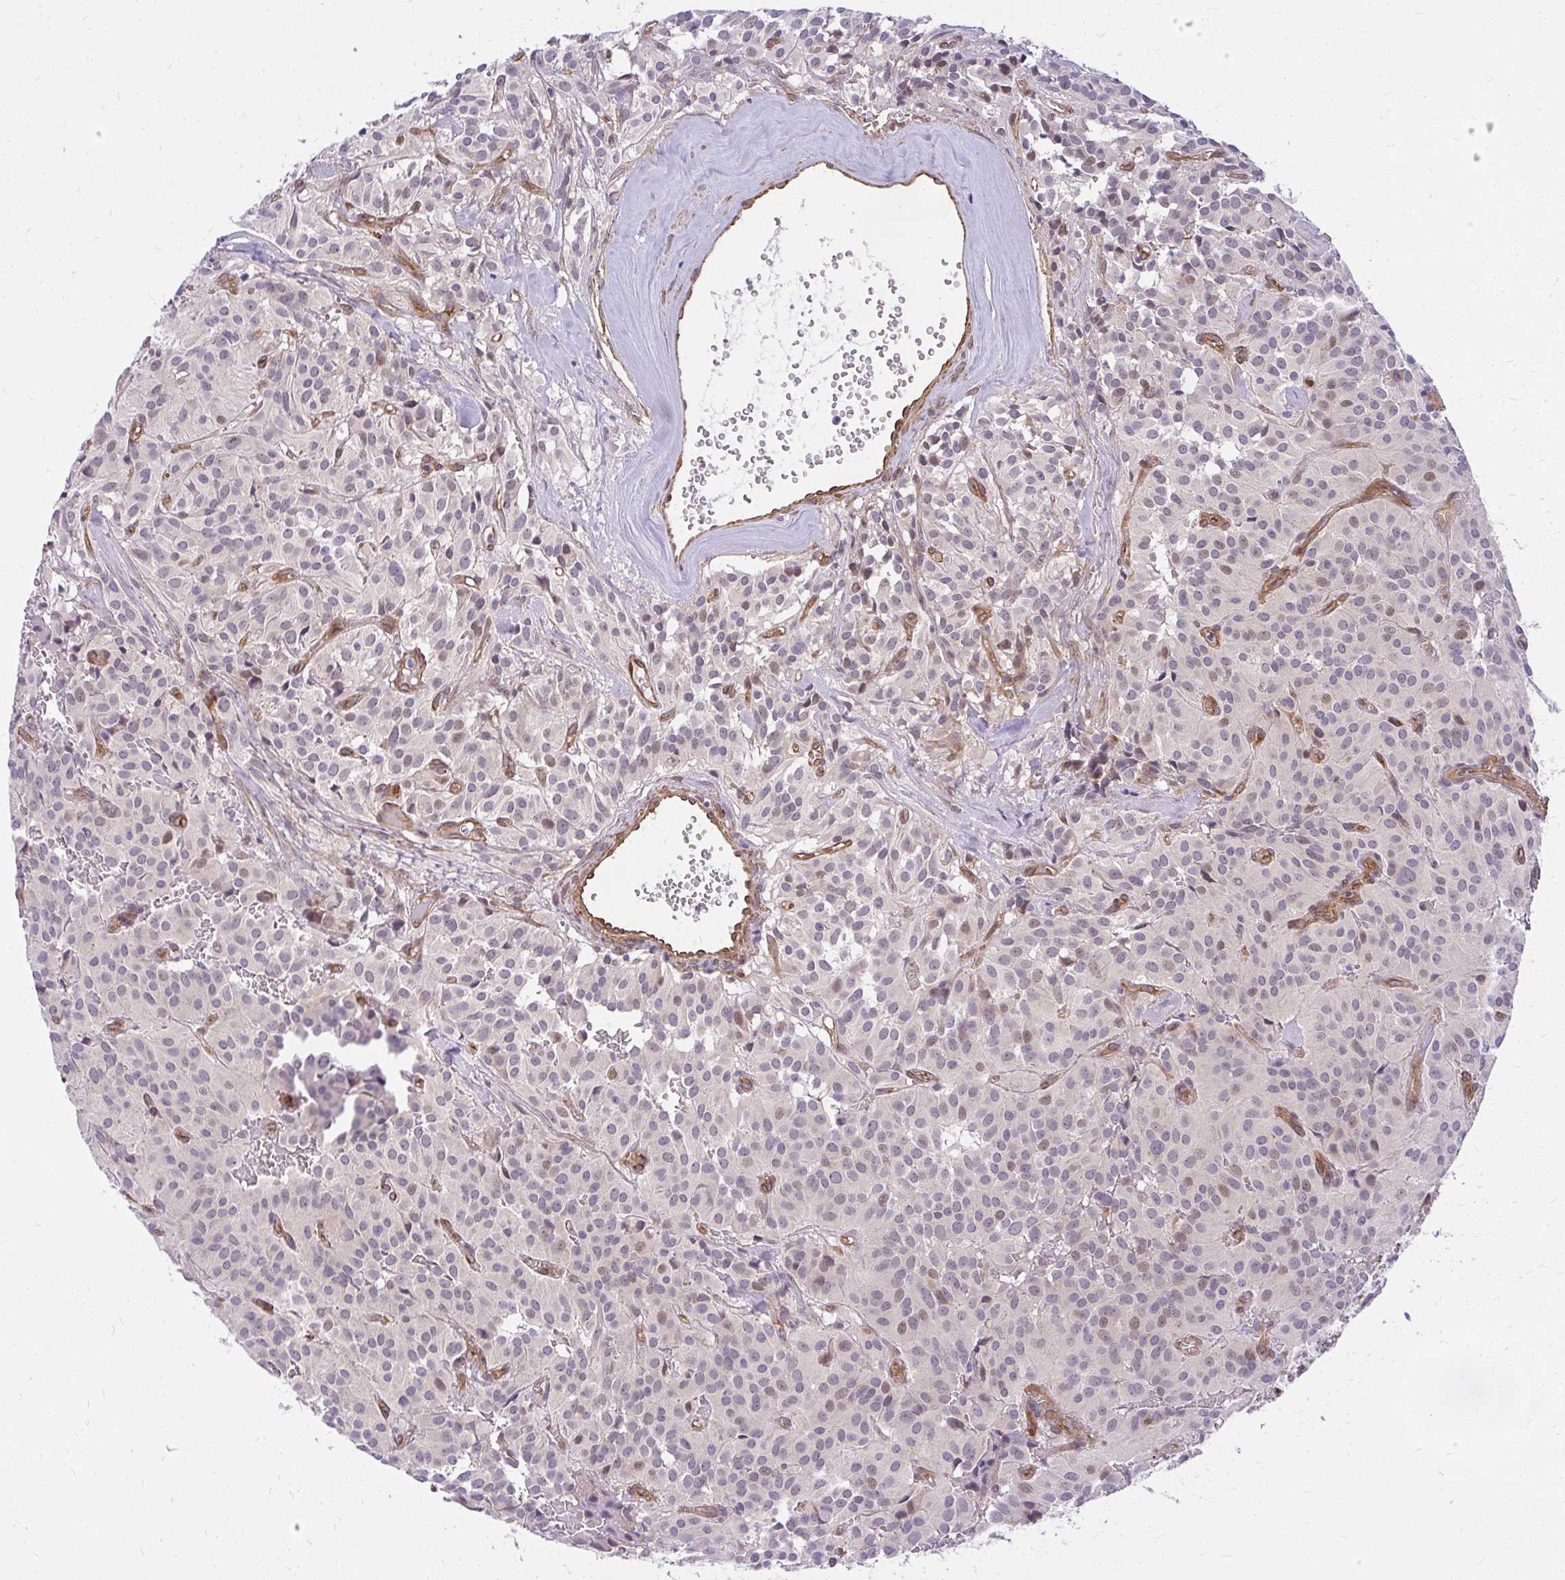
{"staining": {"intensity": "weak", "quantity": "<25%", "location": "nuclear"}, "tissue": "glioma", "cell_type": "Tumor cells", "image_type": "cancer", "snomed": [{"axis": "morphology", "description": "Glioma, malignant, Low grade"}, {"axis": "topography", "description": "Brain"}], "caption": "IHC histopathology image of neoplastic tissue: glioma stained with DAB exhibits no significant protein expression in tumor cells.", "gene": "RSKR", "patient": {"sex": "male", "age": 42}}